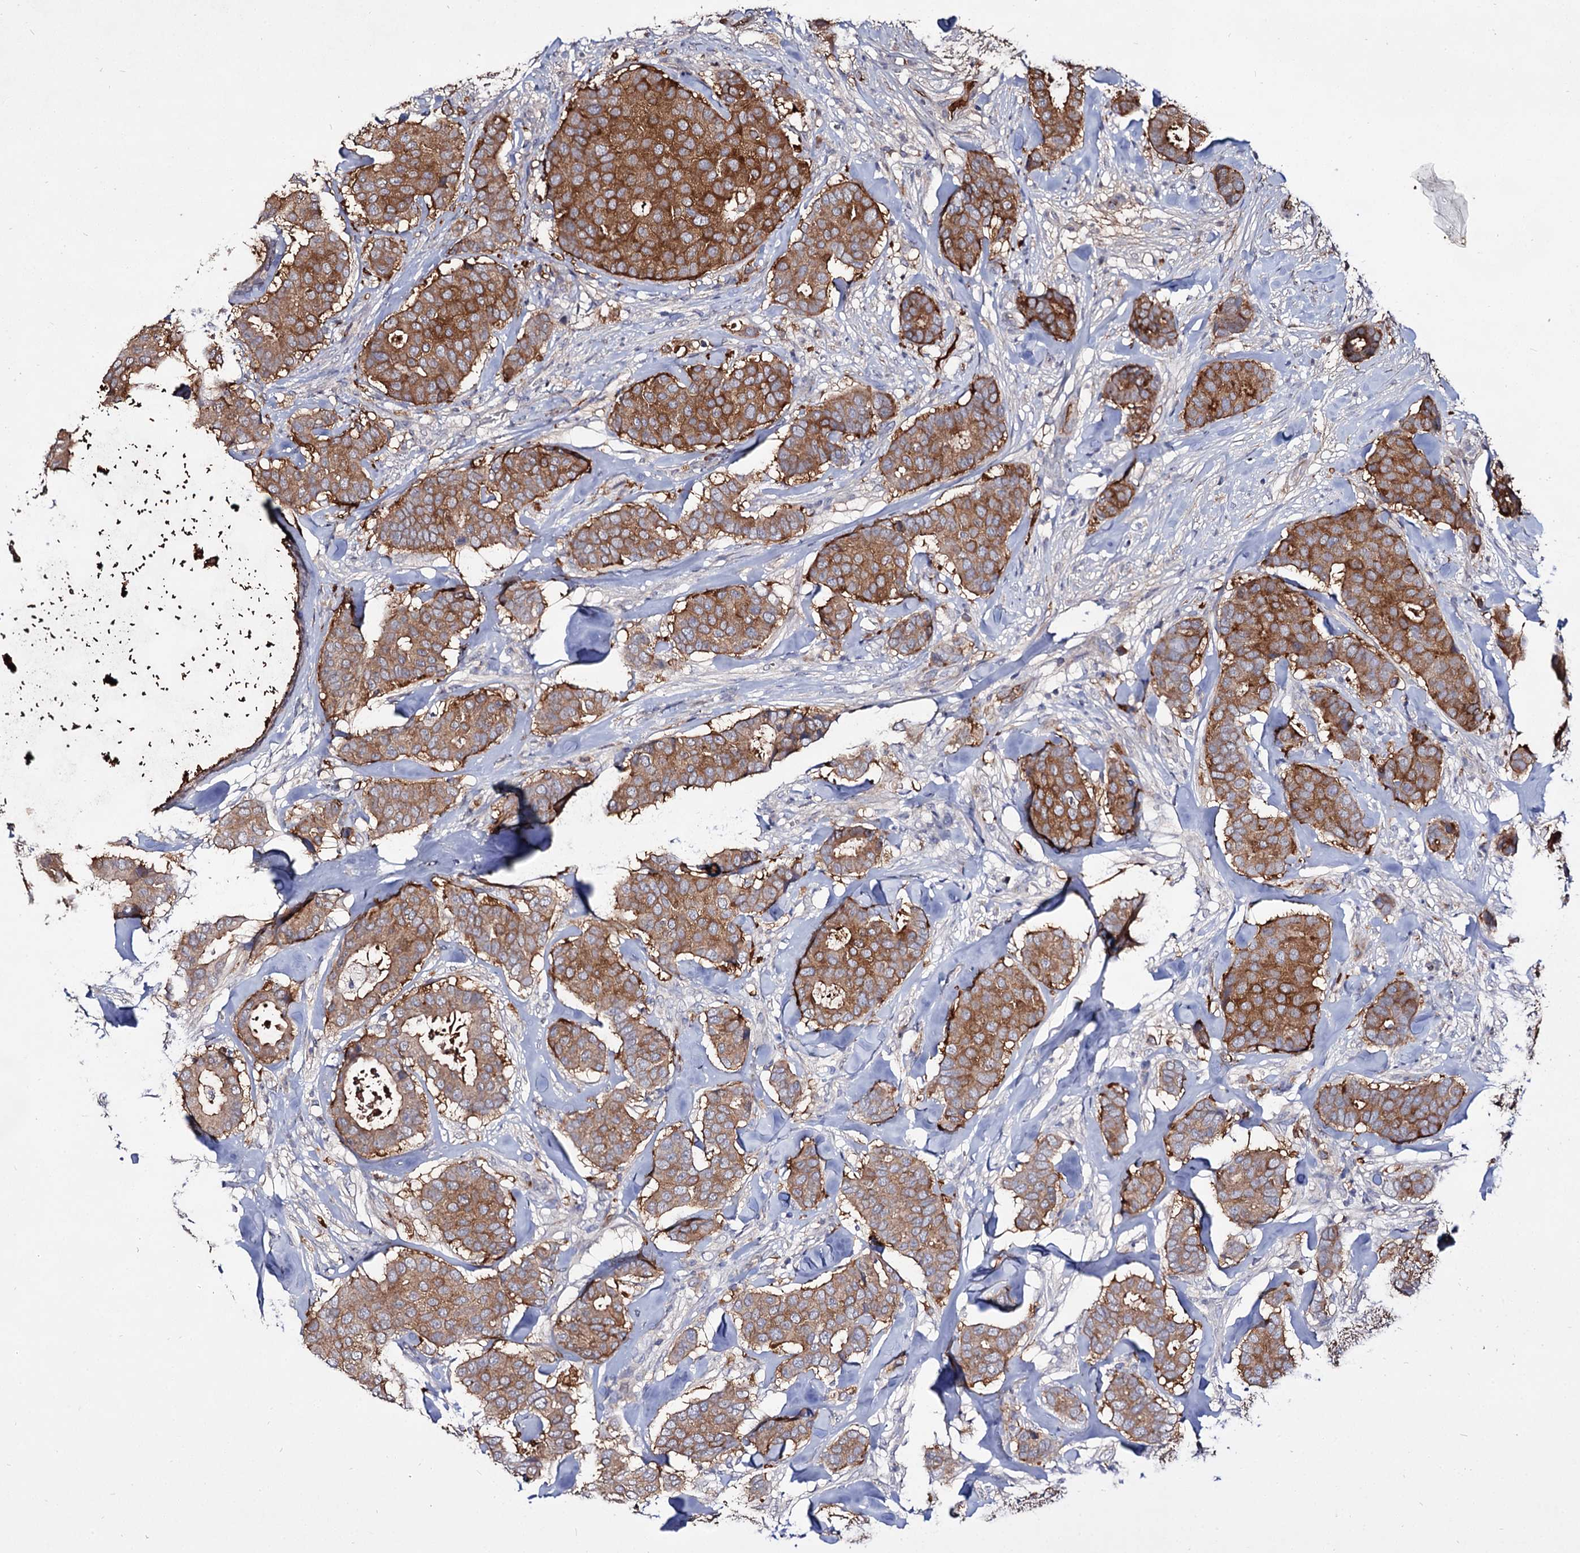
{"staining": {"intensity": "strong", "quantity": ">75%", "location": "cytoplasmic/membranous"}, "tissue": "breast cancer", "cell_type": "Tumor cells", "image_type": "cancer", "snomed": [{"axis": "morphology", "description": "Duct carcinoma"}, {"axis": "topography", "description": "Breast"}], "caption": "Protein analysis of intraductal carcinoma (breast) tissue reveals strong cytoplasmic/membranous positivity in approximately >75% of tumor cells.", "gene": "ARFIP2", "patient": {"sex": "female", "age": 75}}